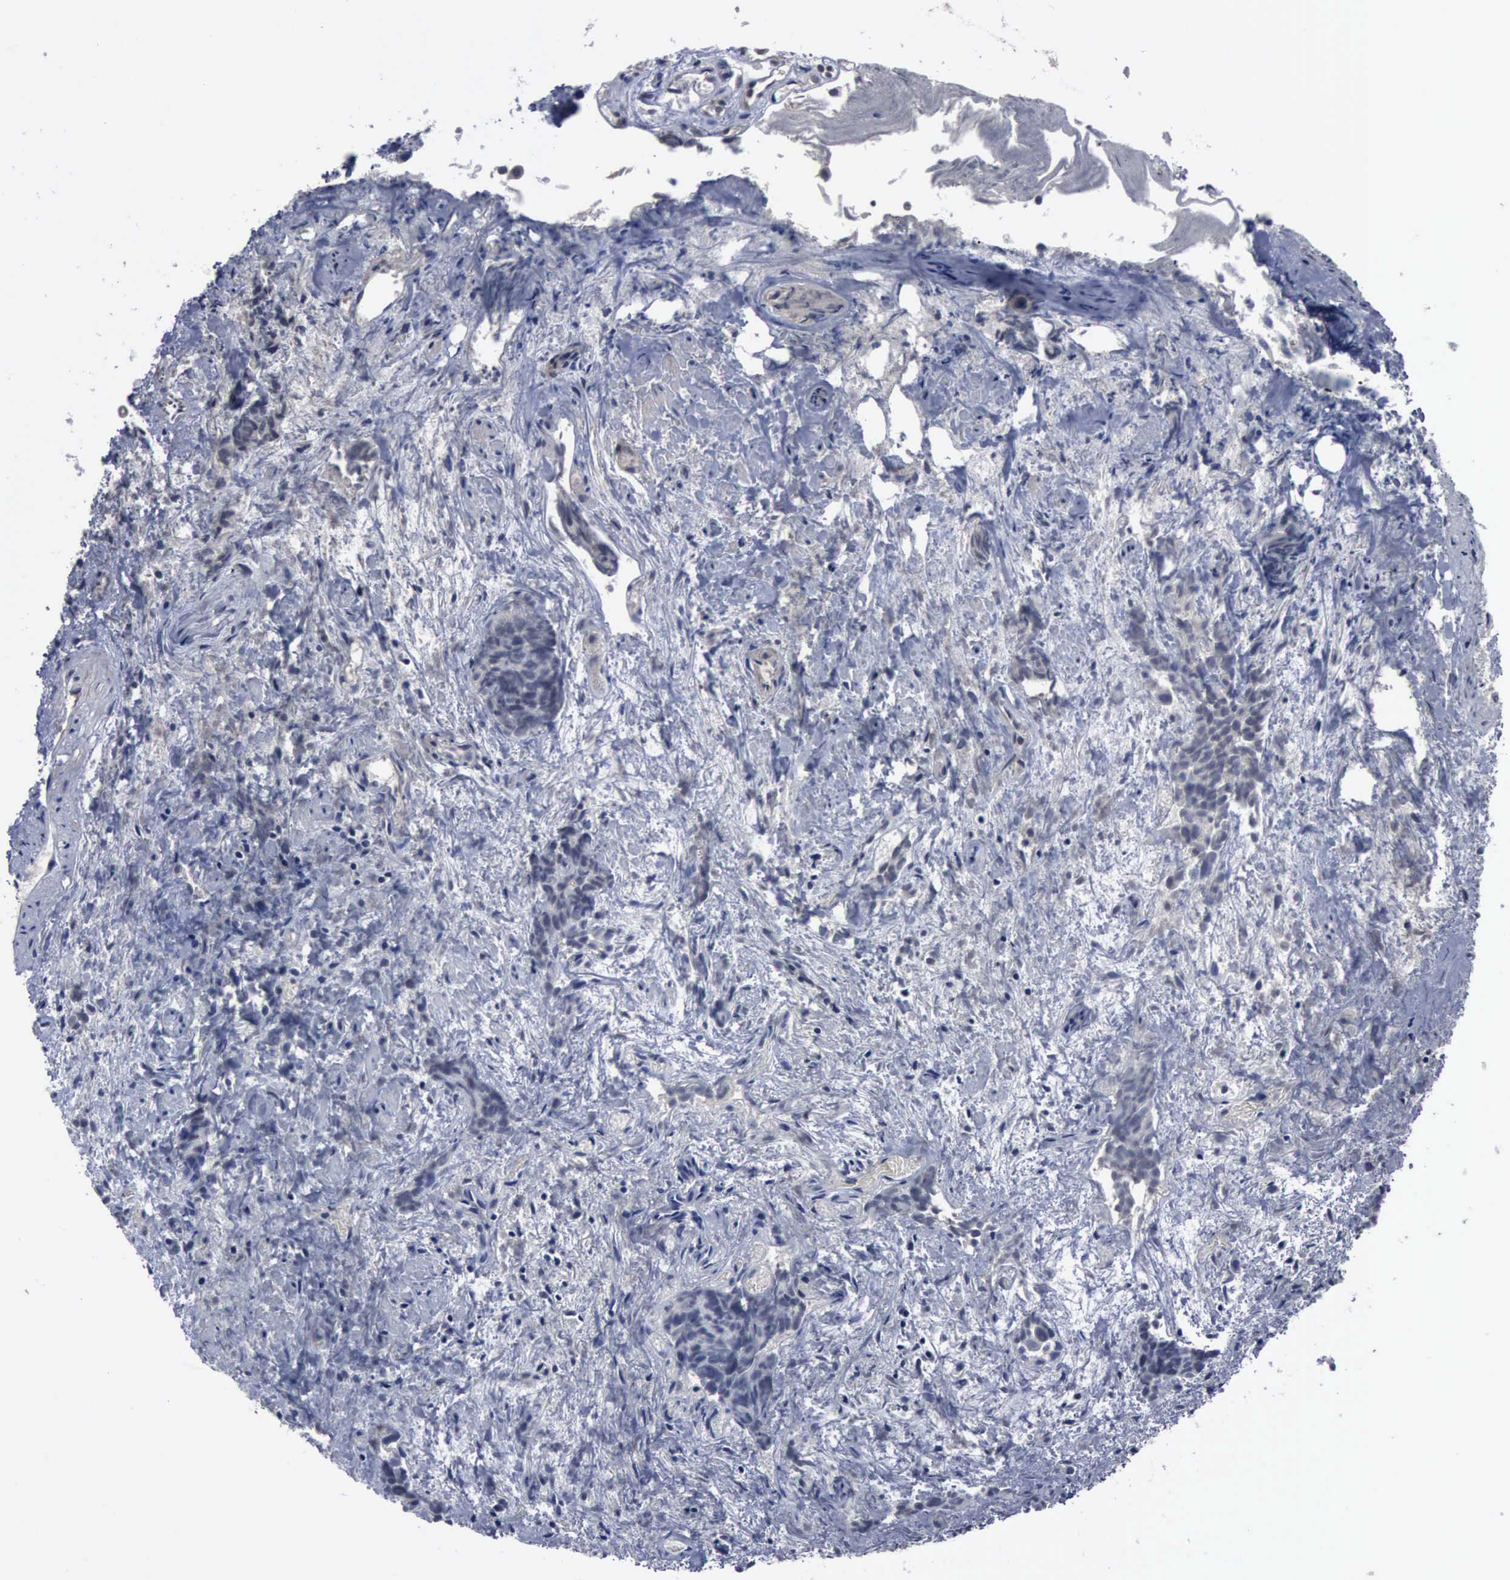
{"staining": {"intensity": "negative", "quantity": "none", "location": "none"}, "tissue": "urothelial cancer", "cell_type": "Tumor cells", "image_type": "cancer", "snomed": [{"axis": "morphology", "description": "Urothelial carcinoma, High grade"}, {"axis": "topography", "description": "Urinary bladder"}], "caption": "Immunohistochemistry (IHC) of urothelial cancer demonstrates no expression in tumor cells.", "gene": "MYO18B", "patient": {"sex": "female", "age": 78}}